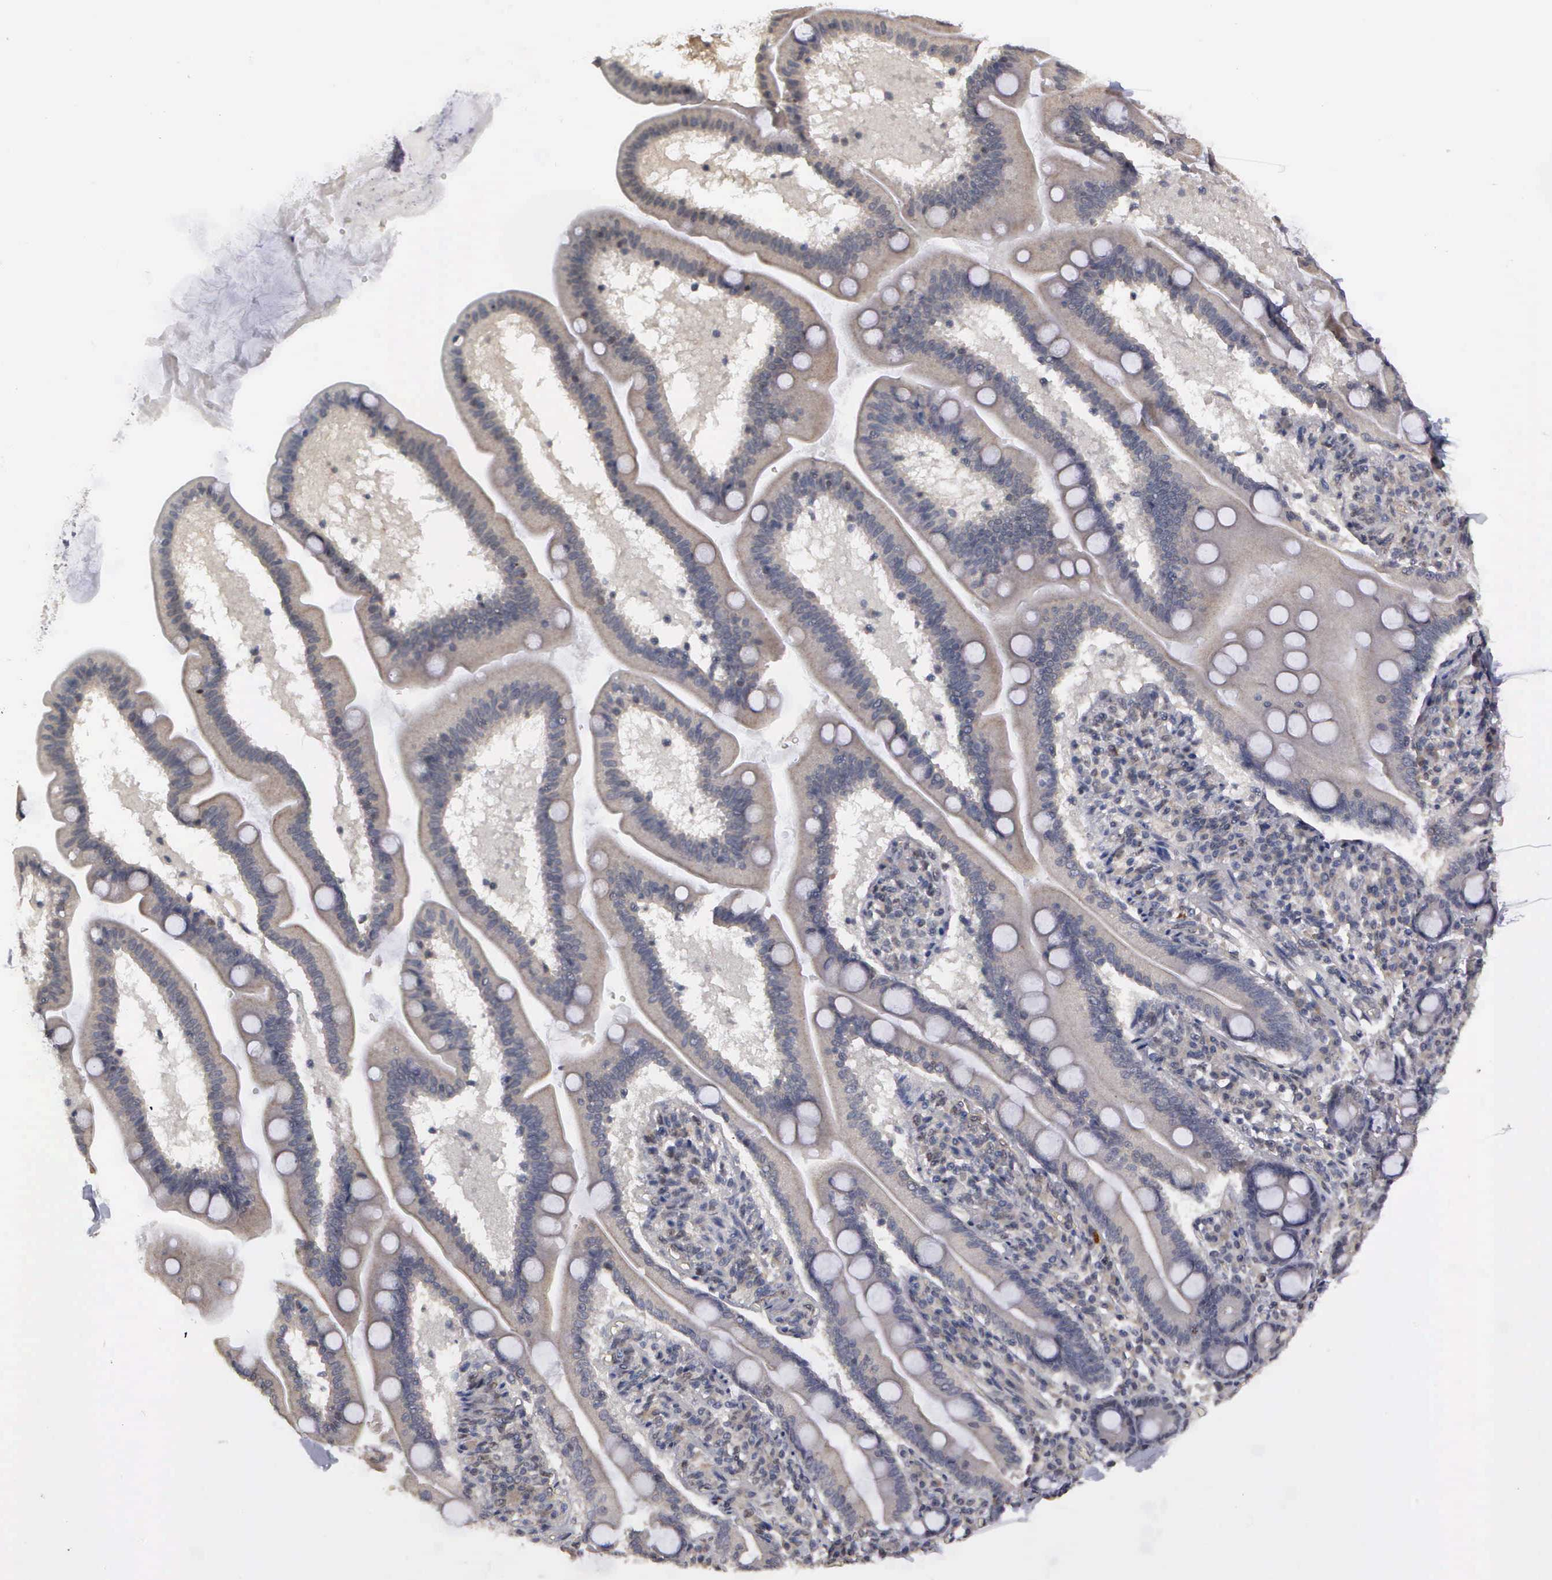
{"staining": {"intensity": "negative", "quantity": "none", "location": "none"}, "tissue": "adipose tissue", "cell_type": "Adipocytes", "image_type": "normal", "snomed": [{"axis": "morphology", "description": "Normal tissue, NOS"}, {"axis": "topography", "description": "Duodenum"}], "caption": "Immunohistochemistry (IHC) histopathology image of unremarkable adipose tissue: human adipose tissue stained with DAB (3,3'-diaminobenzidine) displays no significant protein positivity in adipocytes.", "gene": "ZBTB33", "patient": {"sex": "male", "age": 63}}